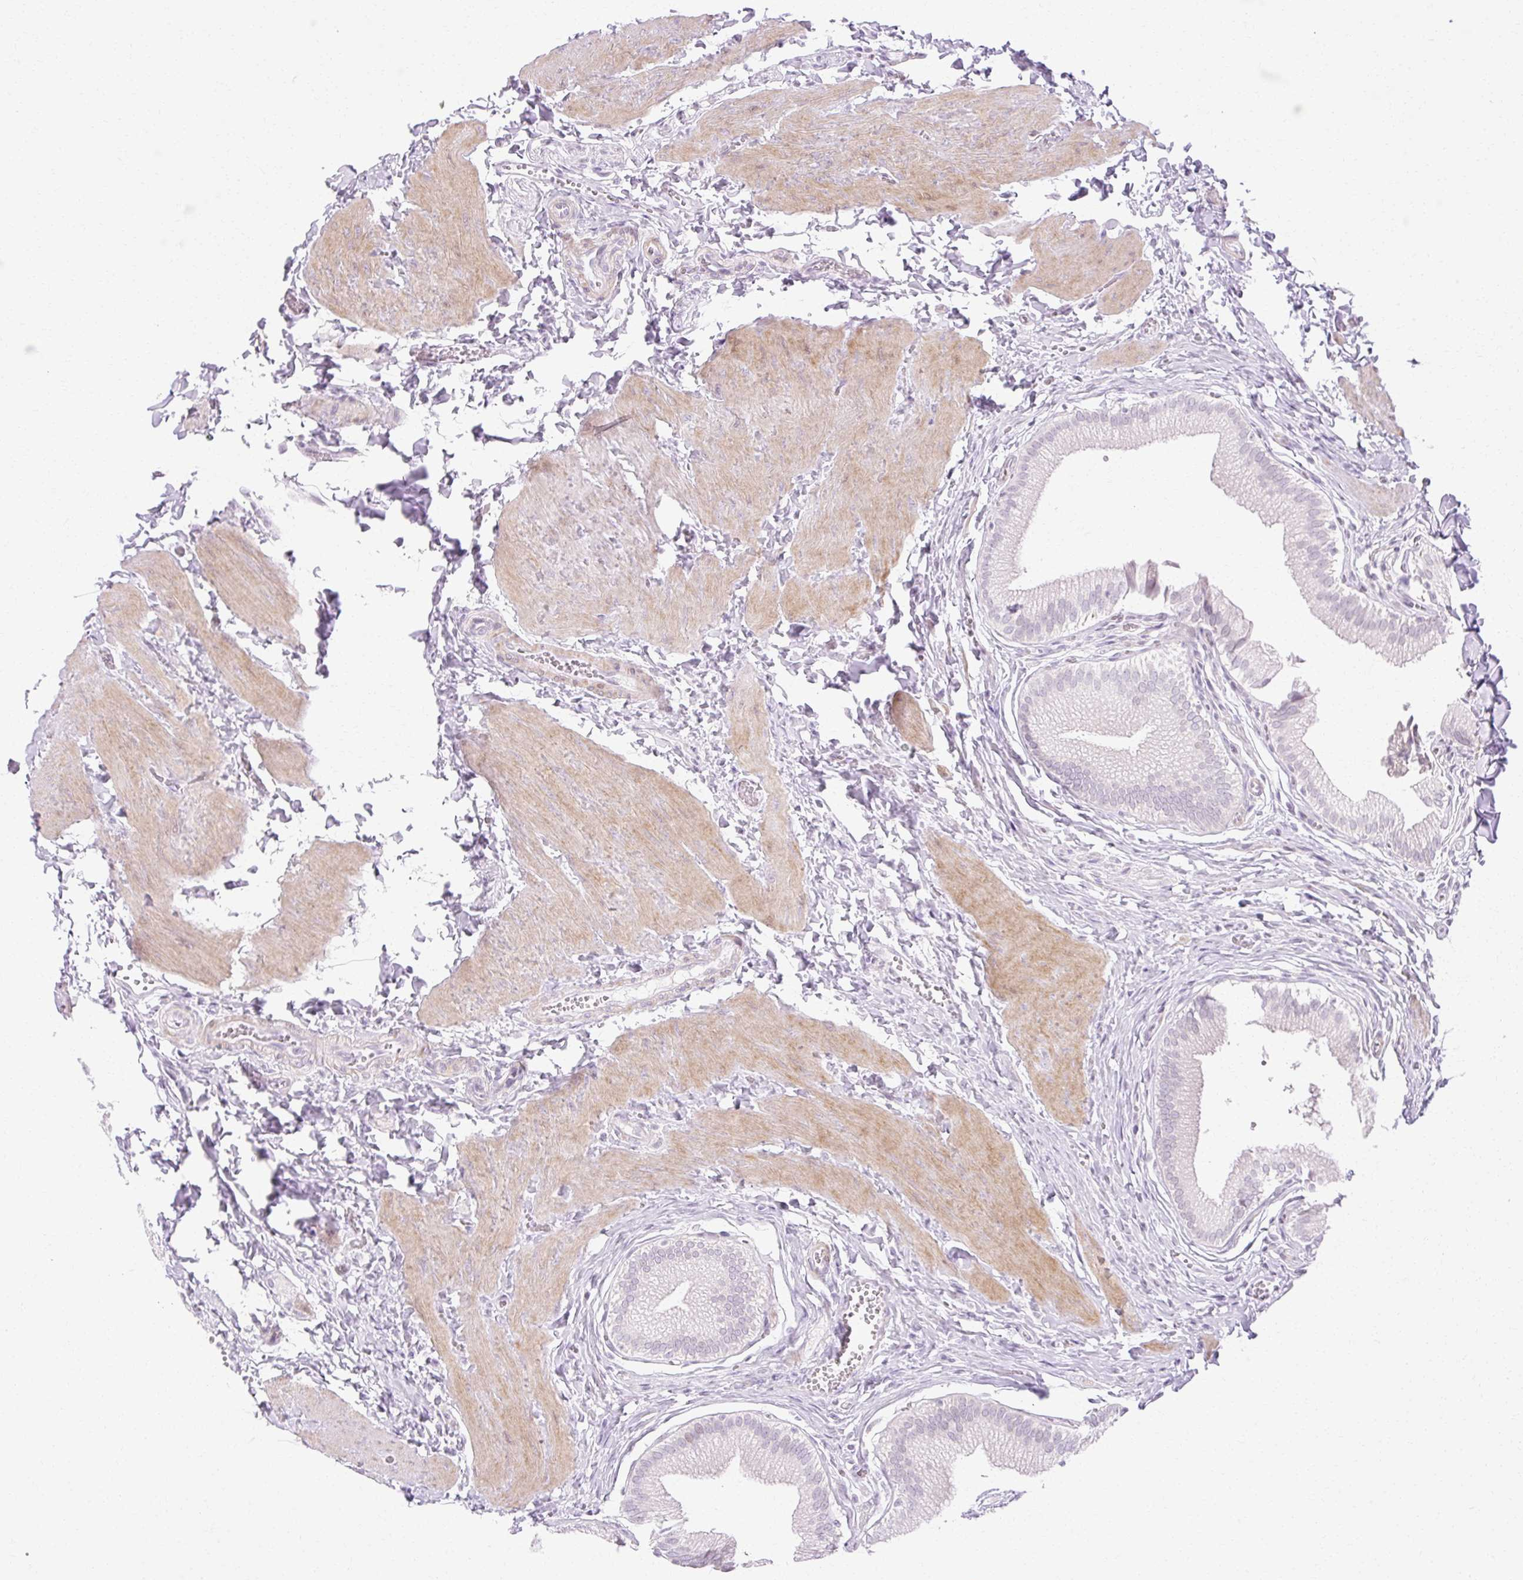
{"staining": {"intensity": "negative", "quantity": "none", "location": "none"}, "tissue": "gallbladder", "cell_type": "Glandular cells", "image_type": "normal", "snomed": [{"axis": "morphology", "description": "Normal tissue, NOS"}, {"axis": "topography", "description": "Gallbladder"}], "caption": "Micrograph shows no significant protein expression in glandular cells of unremarkable gallbladder. The staining was performed using DAB (3,3'-diaminobenzidine) to visualize the protein expression in brown, while the nuclei were stained in blue with hematoxylin (Magnification: 20x).", "gene": "C3orf49", "patient": {"sex": "male", "age": 17}}